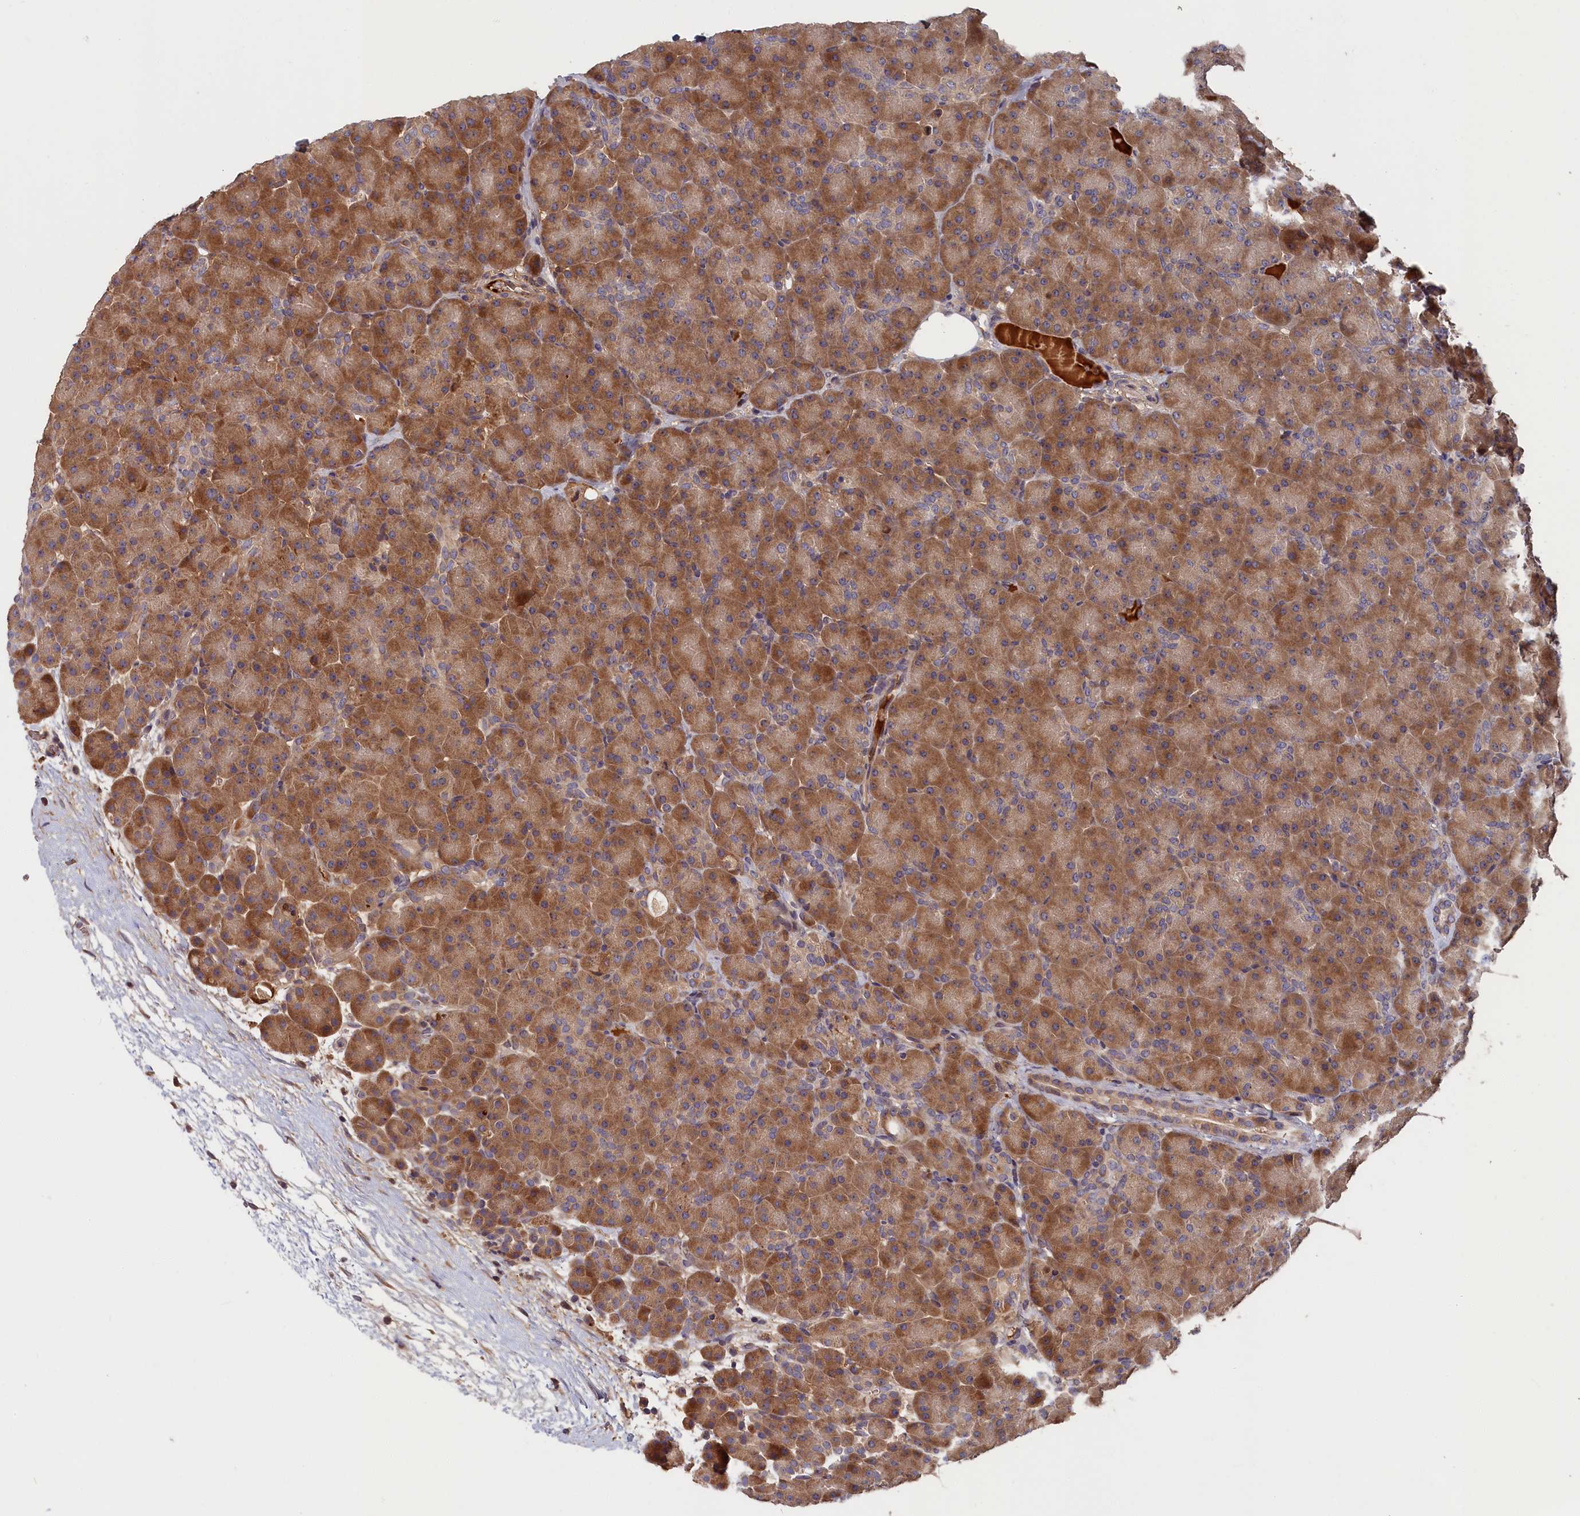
{"staining": {"intensity": "moderate", "quantity": ">75%", "location": "cytoplasmic/membranous"}, "tissue": "pancreas", "cell_type": "Exocrine glandular cells", "image_type": "normal", "snomed": [{"axis": "morphology", "description": "Normal tissue, NOS"}, {"axis": "topography", "description": "Pancreas"}], "caption": "Pancreas stained for a protein displays moderate cytoplasmic/membranous positivity in exocrine glandular cells. (DAB IHC, brown staining for protein, blue staining for nuclei).", "gene": "ITIH1", "patient": {"sex": "male", "age": 66}}